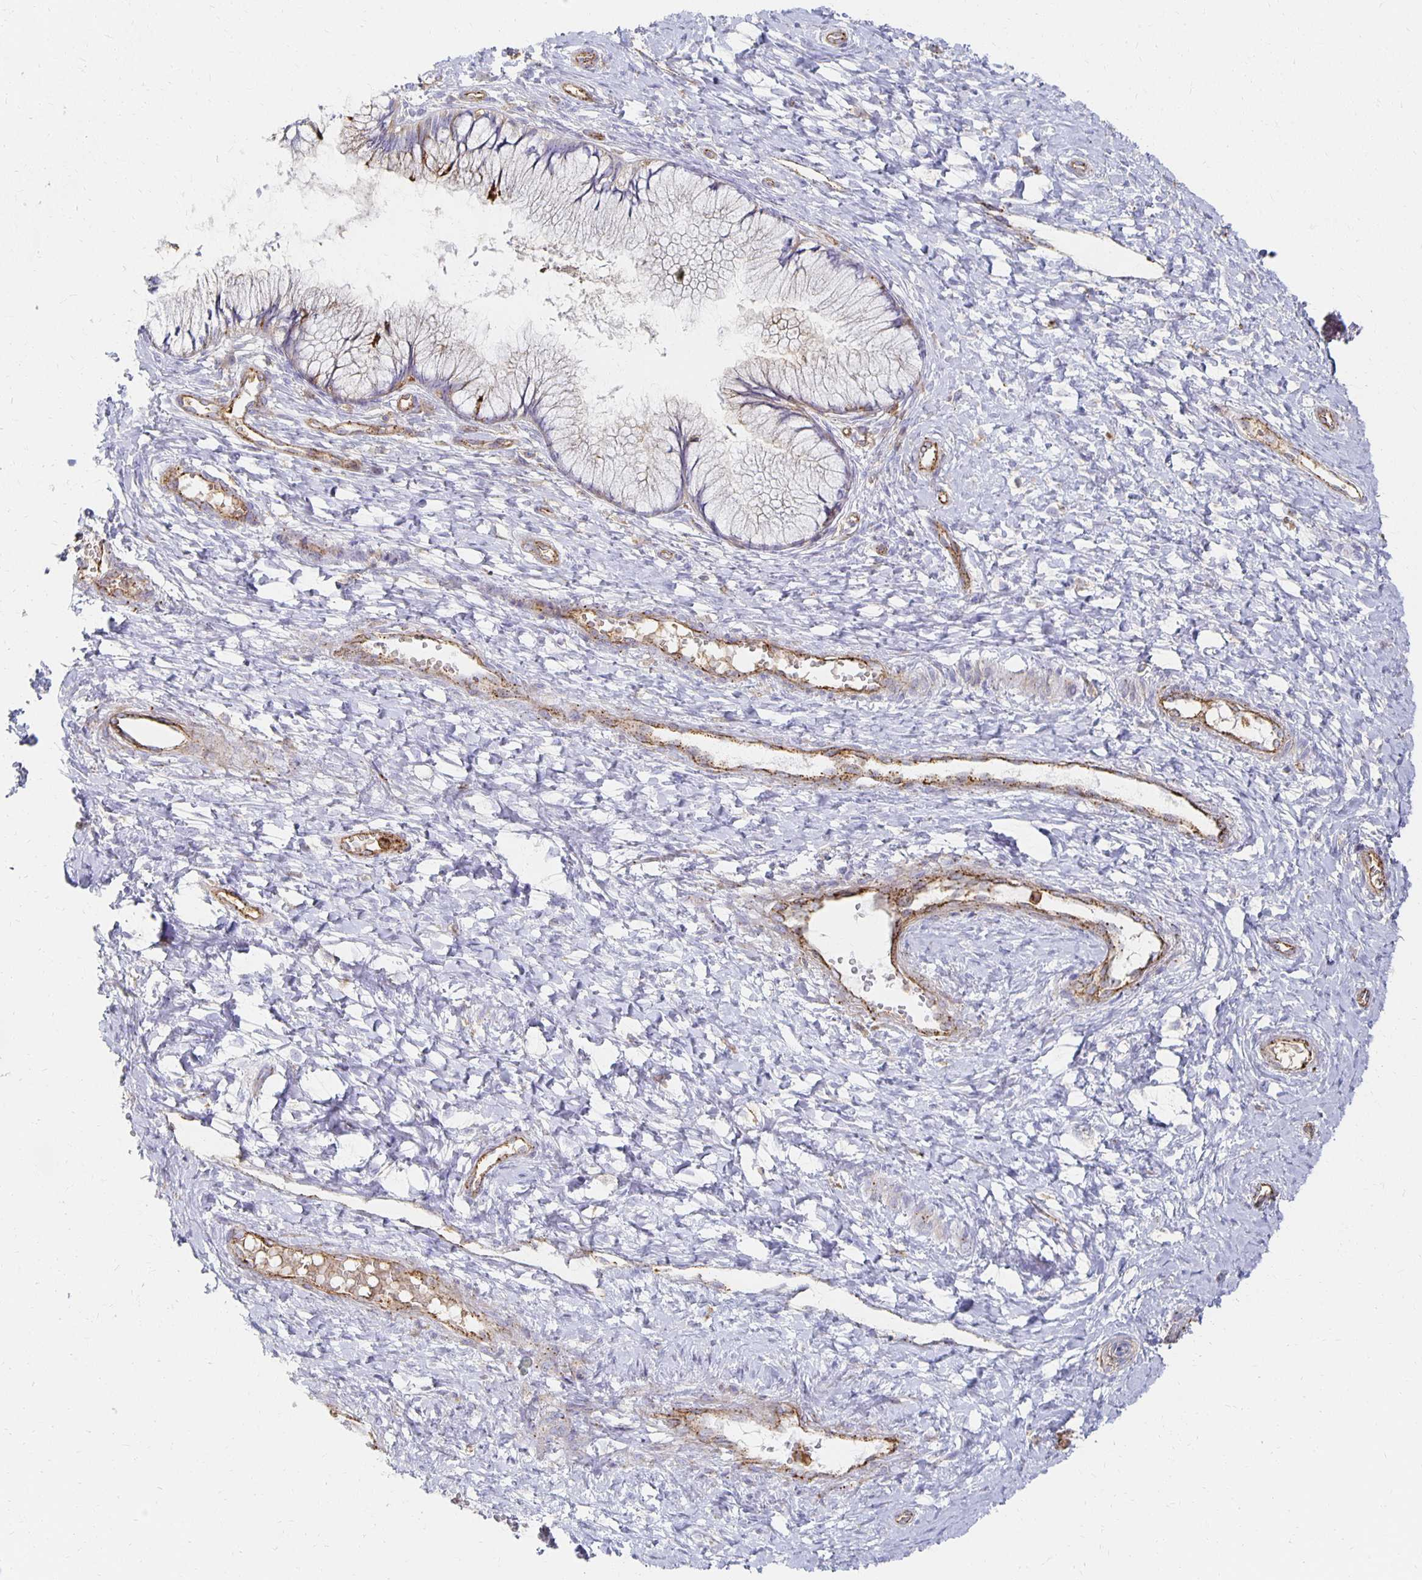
{"staining": {"intensity": "moderate", "quantity": "25%-75%", "location": "cytoplasmic/membranous"}, "tissue": "cervix", "cell_type": "Glandular cells", "image_type": "normal", "snomed": [{"axis": "morphology", "description": "Normal tissue, NOS"}, {"axis": "topography", "description": "Cervix"}], "caption": "Glandular cells reveal medium levels of moderate cytoplasmic/membranous expression in about 25%-75% of cells in unremarkable human cervix.", "gene": "TAAR1", "patient": {"sex": "female", "age": 37}}